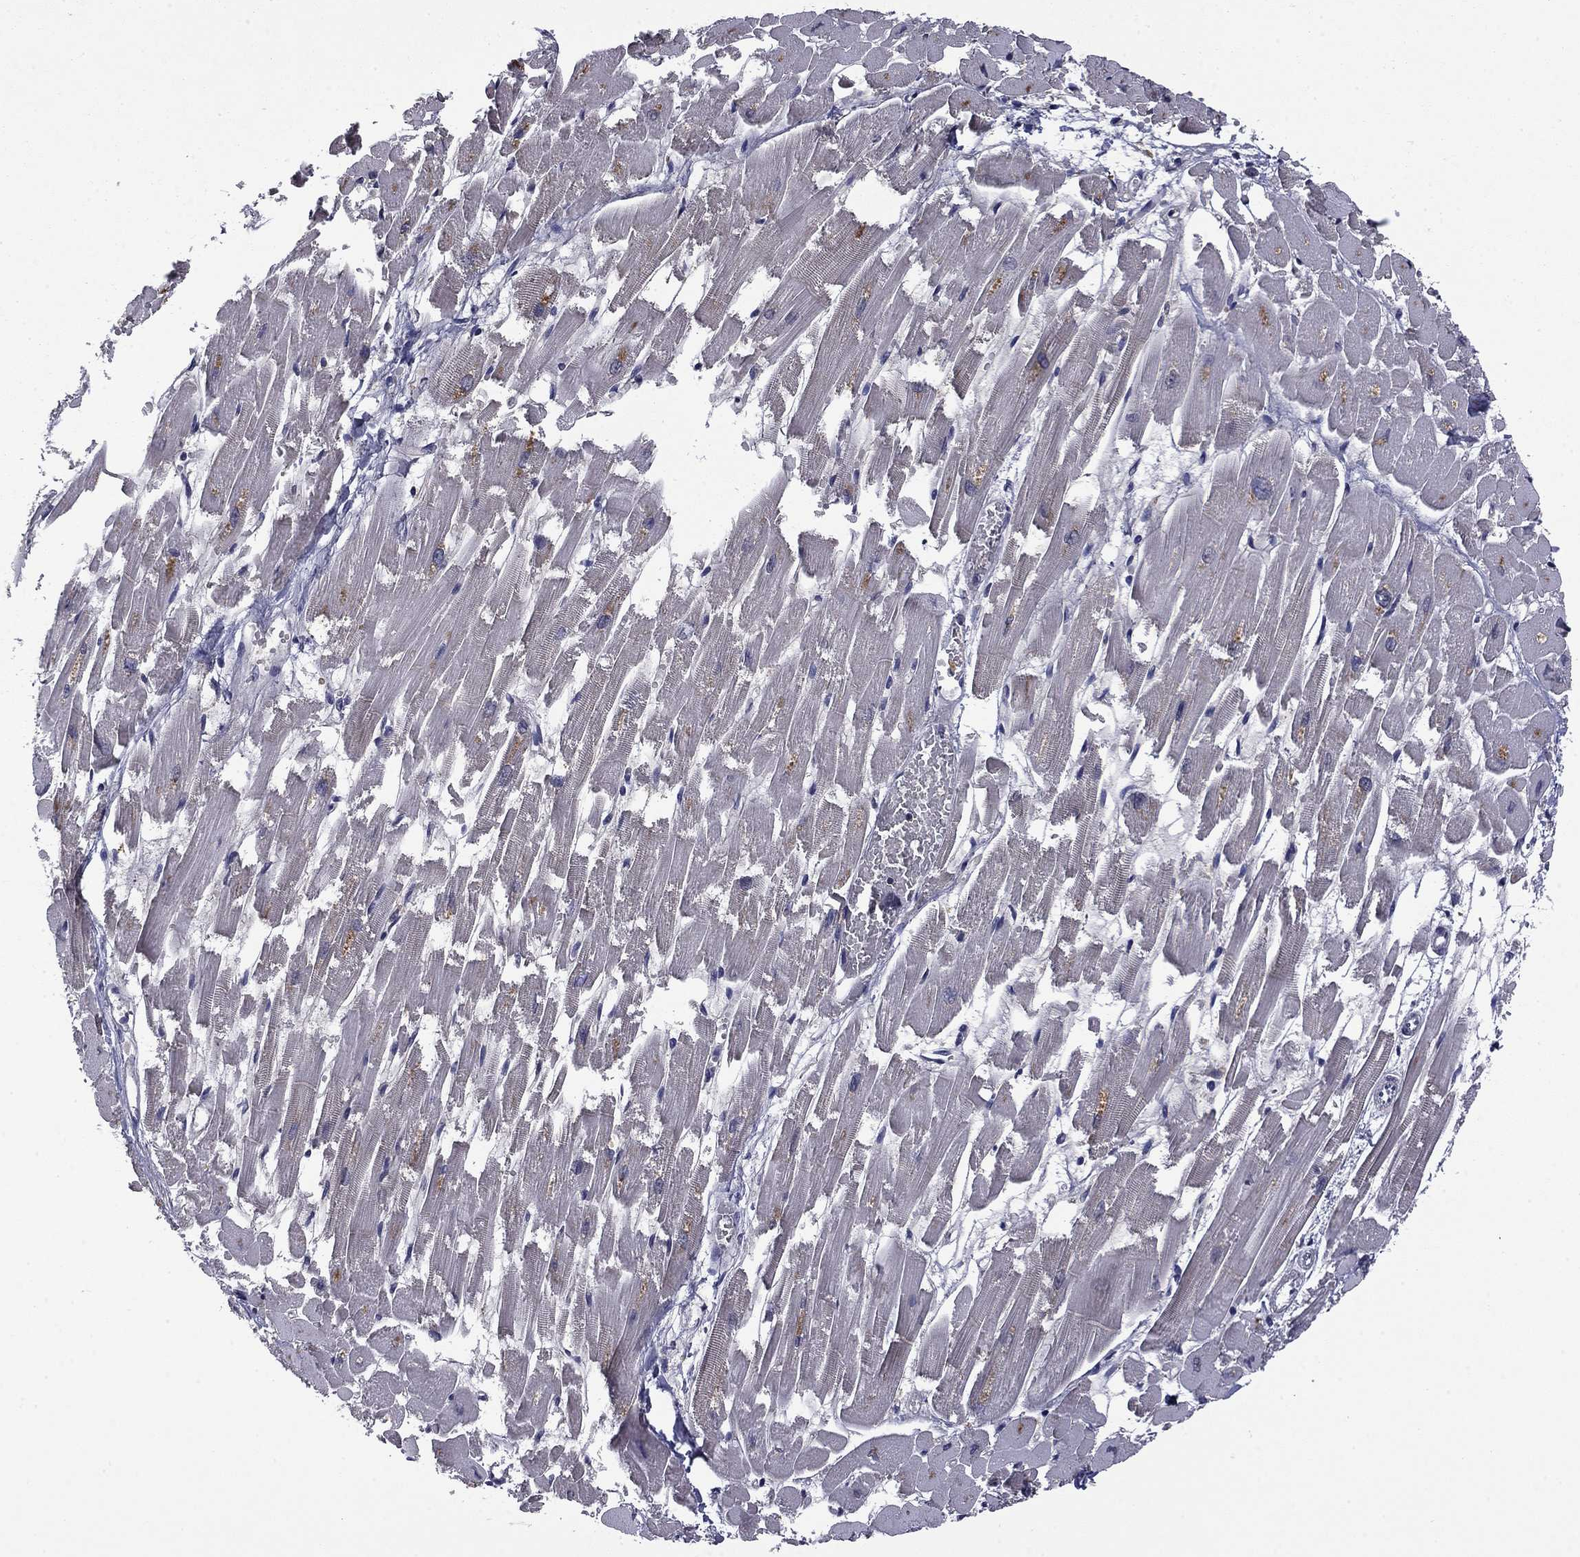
{"staining": {"intensity": "negative", "quantity": "none", "location": "none"}, "tissue": "heart muscle", "cell_type": "Cardiomyocytes", "image_type": "normal", "snomed": [{"axis": "morphology", "description": "Normal tissue, NOS"}, {"axis": "topography", "description": "Heart"}], "caption": "Cardiomyocytes are negative for protein expression in unremarkable human heart muscle. (DAB (3,3'-diaminobenzidine) IHC visualized using brightfield microscopy, high magnification).", "gene": "CEACAM7", "patient": {"sex": "female", "age": 52}}